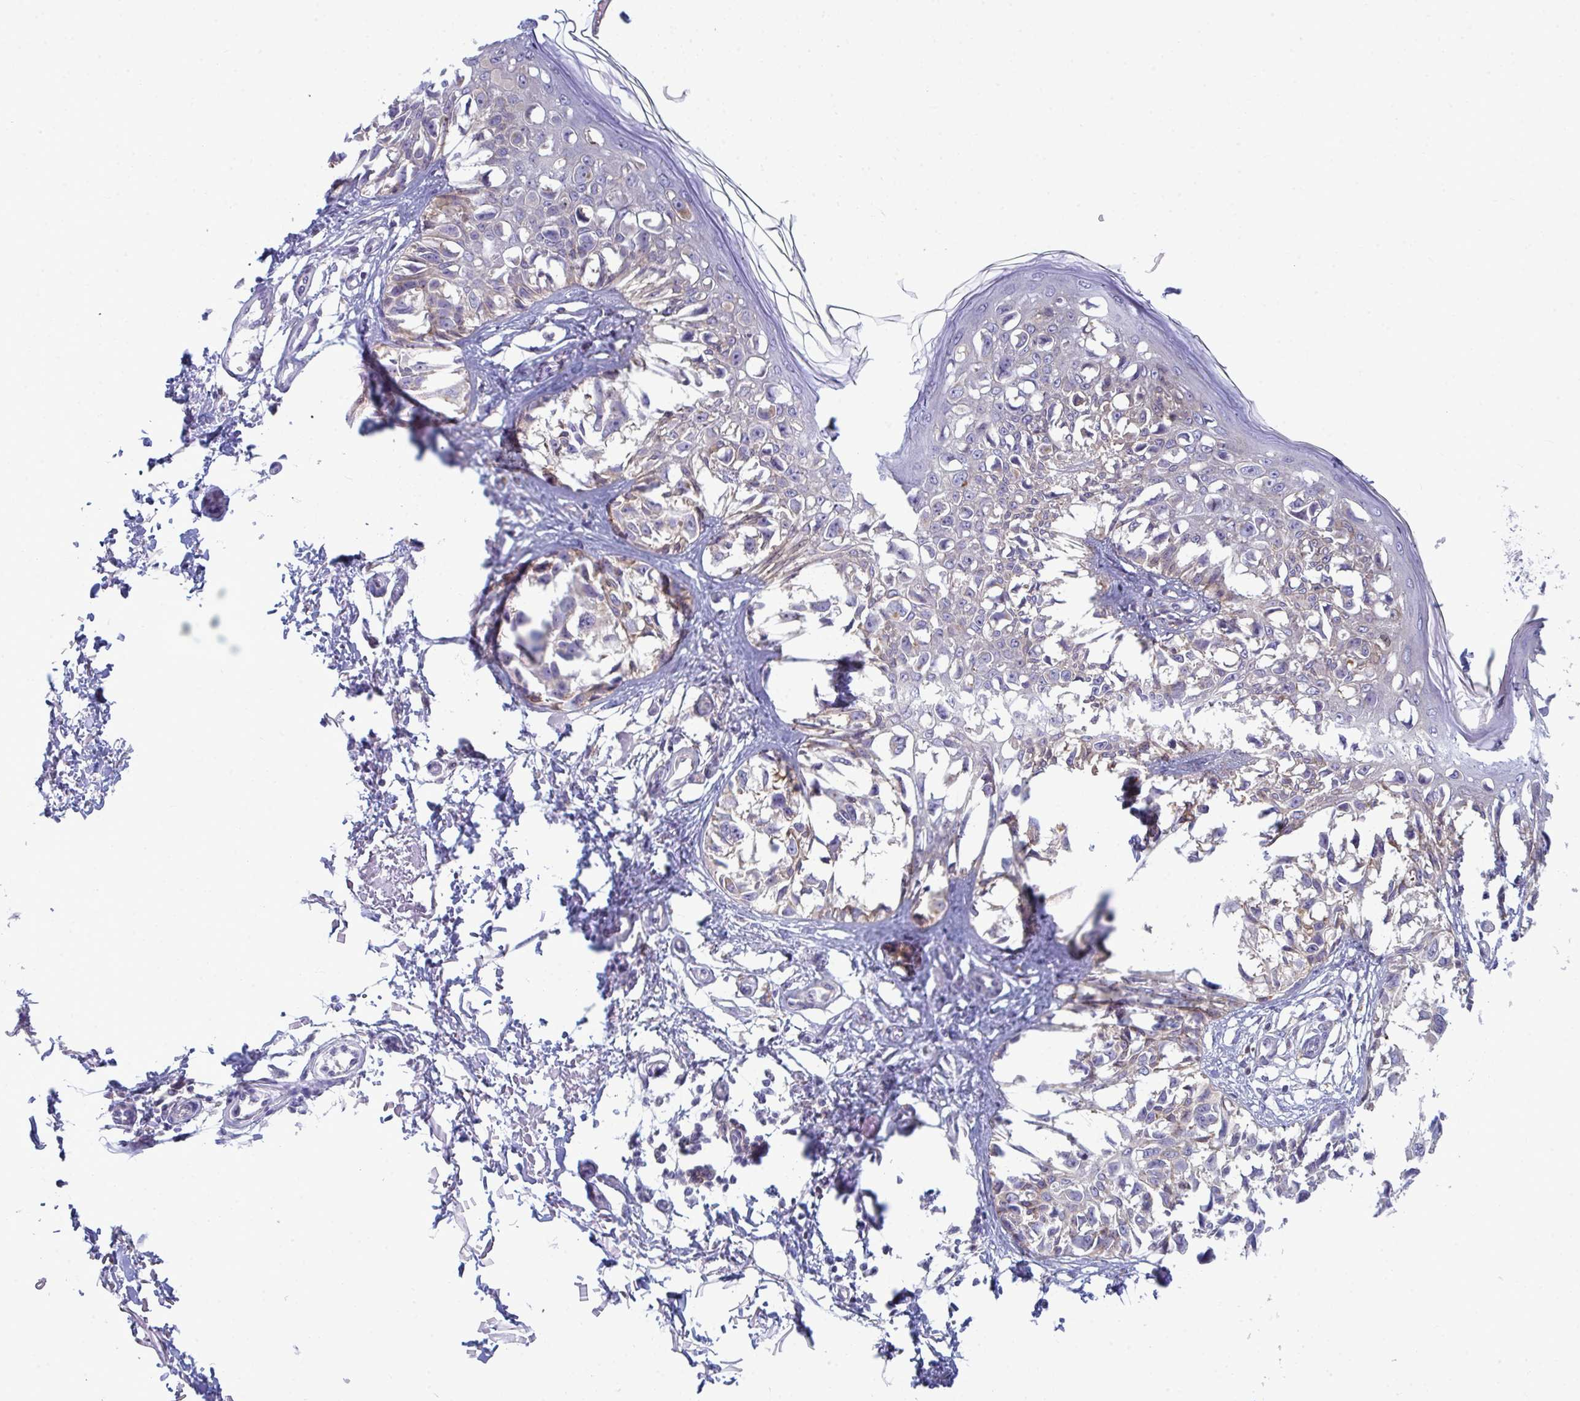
{"staining": {"intensity": "negative", "quantity": "none", "location": "none"}, "tissue": "melanoma", "cell_type": "Tumor cells", "image_type": "cancer", "snomed": [{"axis": "morphology", "description": "Malignant melanoma, NOS"}, {"axis": "topography", "description": "Skin"}], "caption": "This is an IHC histopathology image of melanoma. There is no expression in tumor cells.", "gene": "SLC30A6", "patient": {"sex": "male", "age": 73}}